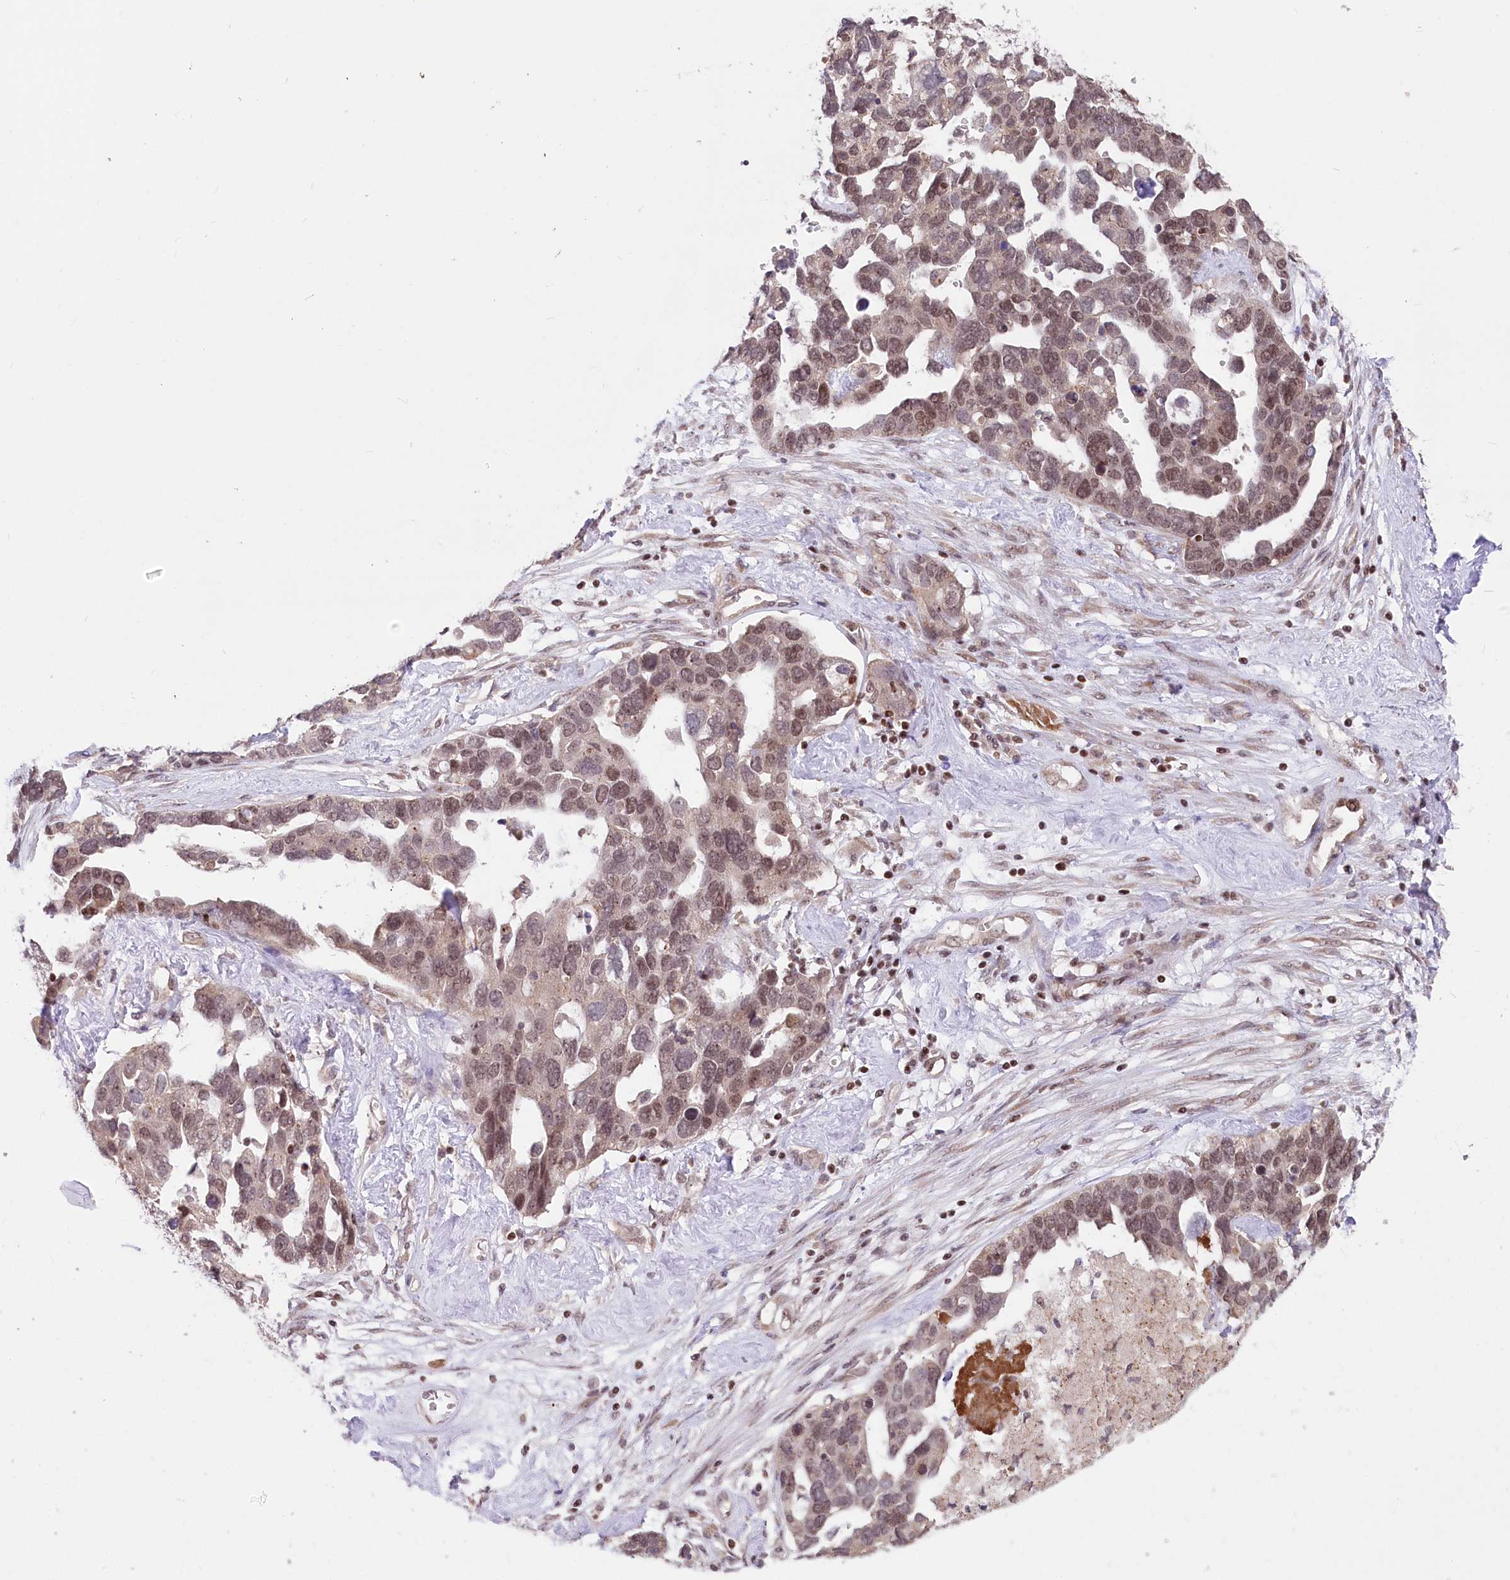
{"staining": {"intensity": "moderate", "quantity": ">75%", "location": "nuclear"}, "tissue": "ovarian cancer", "cell_type": "Tumor cells", "image_type": "cancer", "snomed": [{"axis": "morphology", "description": "Cystadenocarcinoma, serous, NOS"}, {"axis": "topography", "description": "Ovary"}], "caption": "IHC micrograph of neoplastic tissue: human ovarian cancer (serous cystadenocarcinoma) stained using immunohistochemistry (IHC) reveals medium levels of moderate protein expression localized specifically in the nuclear of tumor cells, appearing as a nuclear brown color.", "gene": "CGGBP1", "patient": {"sex": "female", "age": 54}}